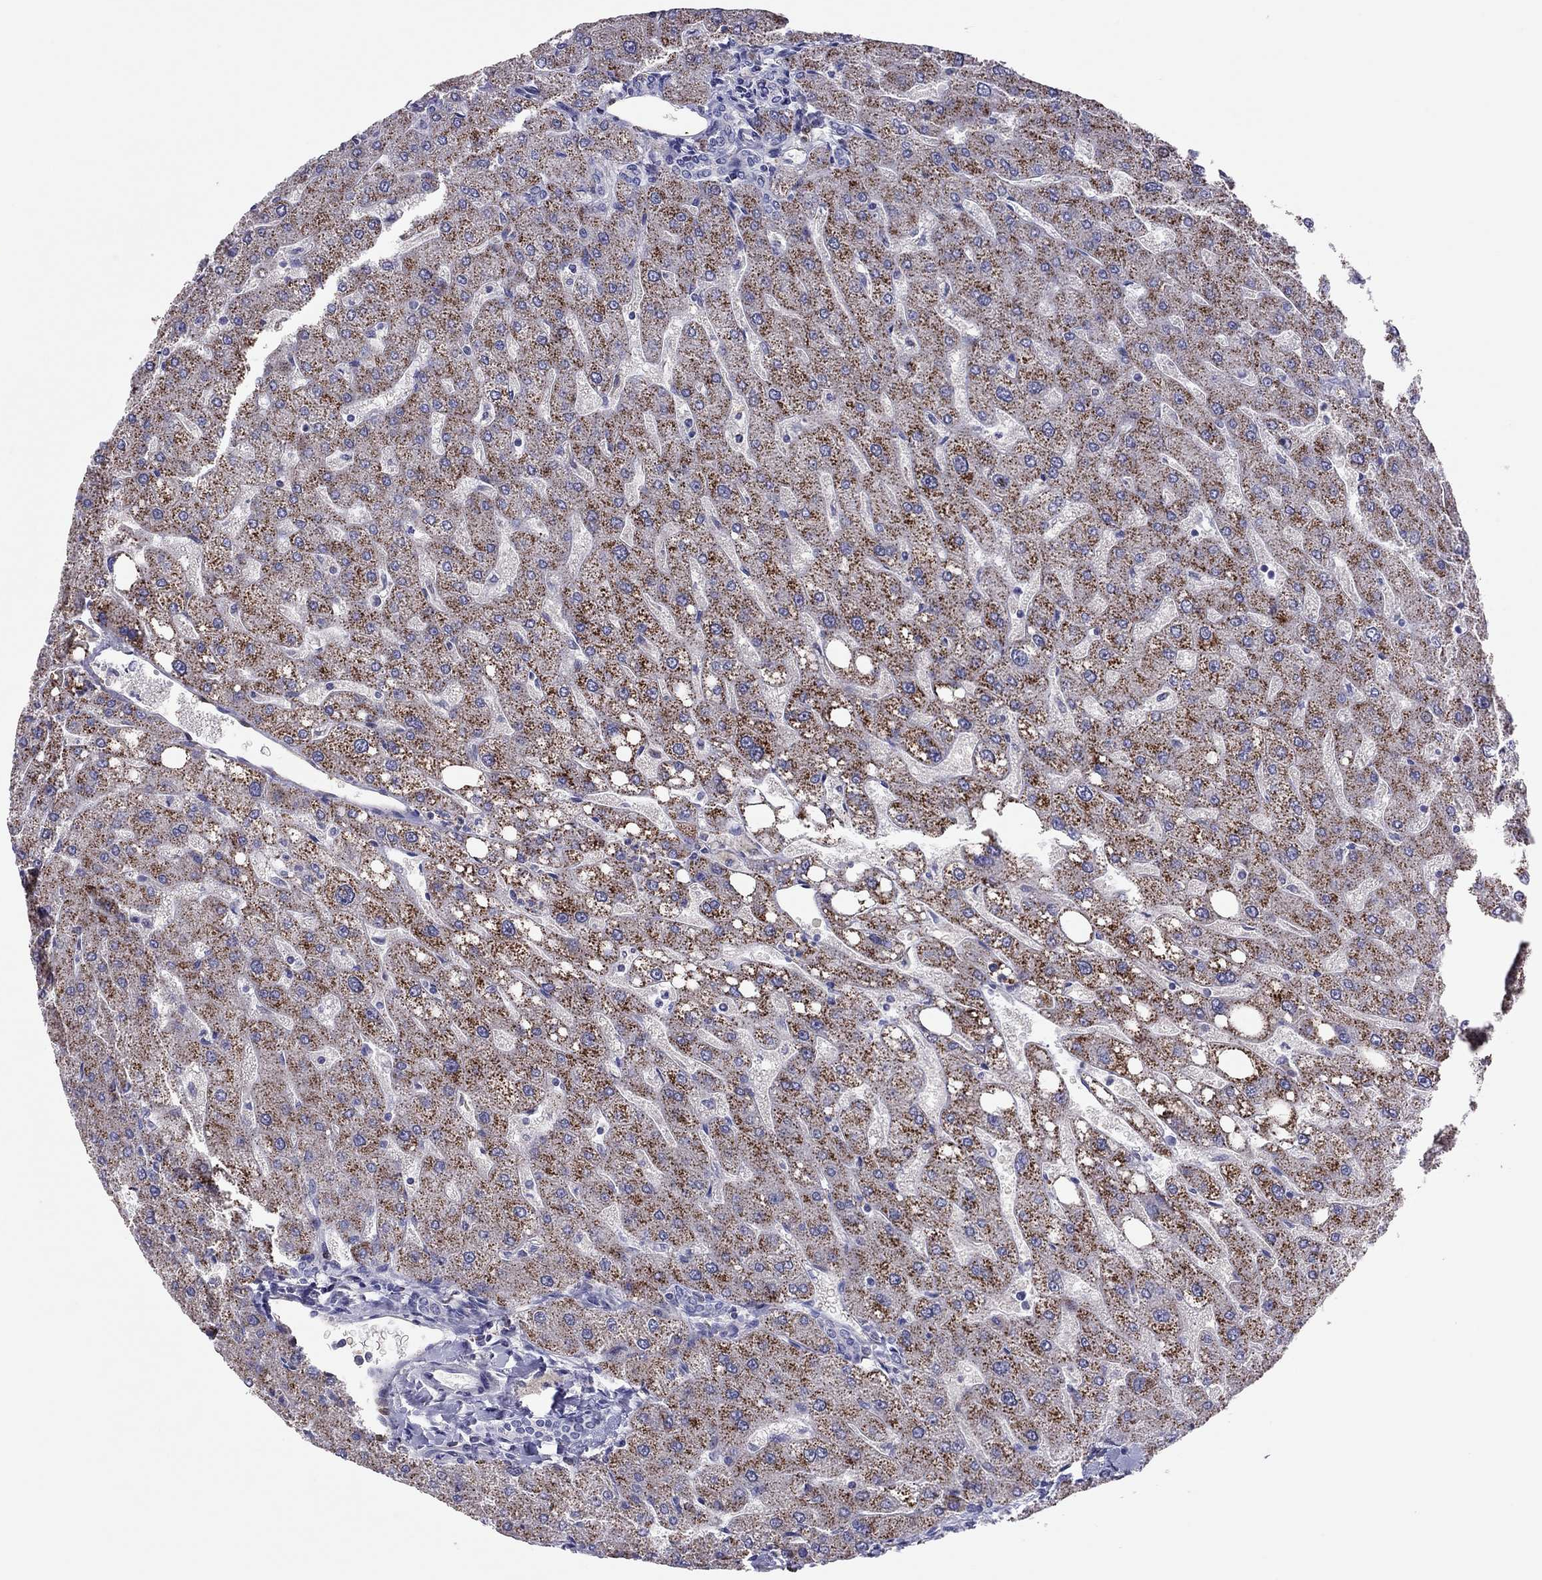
{"staining": {"intensity": "negative", "quantity": "none", "location": "none"}, "tissue": "liver", "cell_type": "Cholangiocytes", "image_type": "normal", "snomed": [{"axis": "morphology", "description": "Normal tissue, NOS"}, {"axis": "topography", "description": "Liver"}], "caption": "High power microscopy histopathology image of an immunohistochemistry histopathology image of unremarkable liver, revealing no significant positivity in cholangiocytes.", "gene": "ADORA2A", "patient": {"sex": "male", "age": 67}}